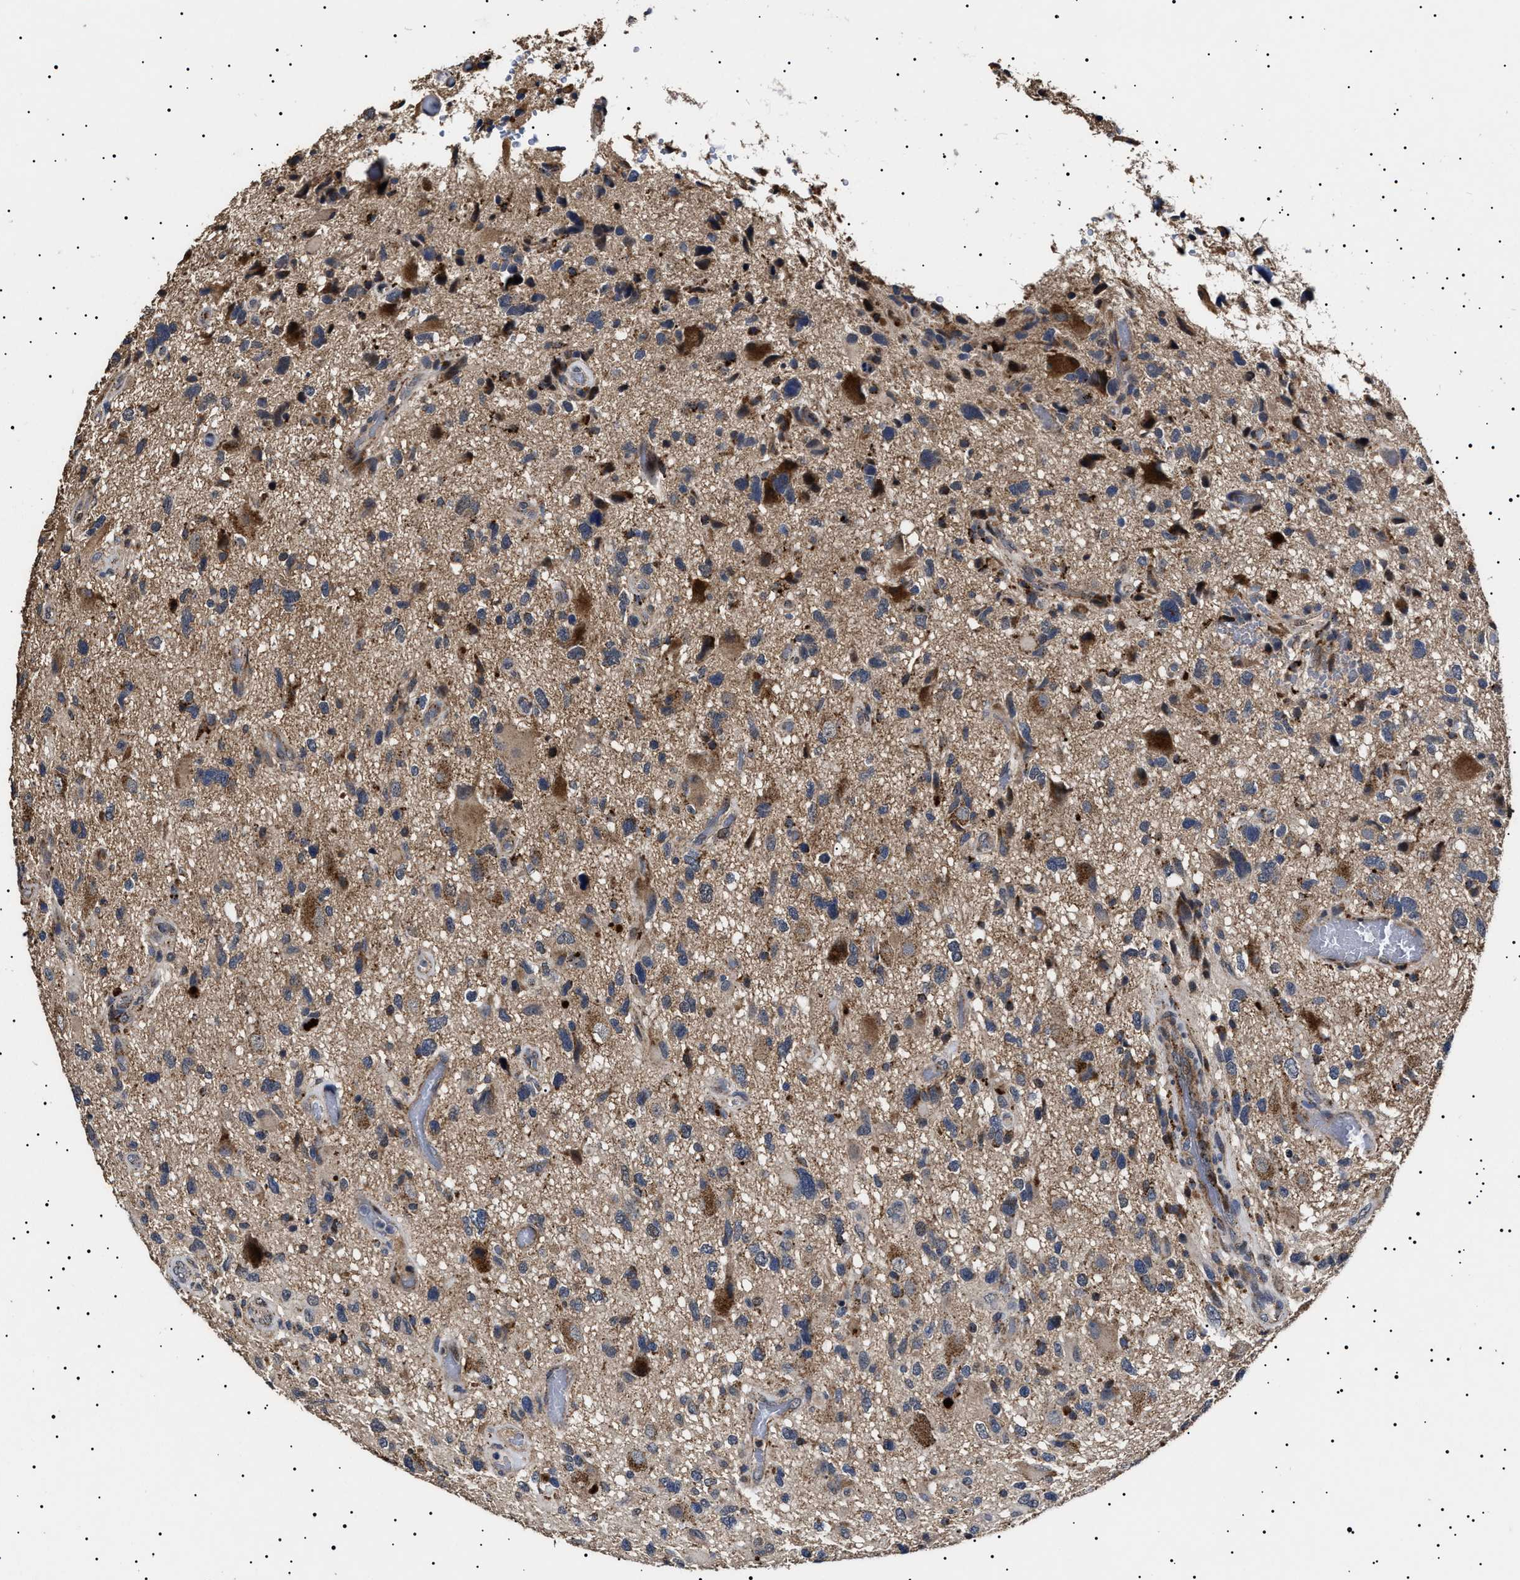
{"staining": {"intensity": "strong", "quantity": "25%-75%", "location": "cytoplasmic/membranous"}, "tissue": "glioma", "cell_type": "Tumor cells", "image_type": "cancer", "snomed": [{"axis": "morphology", "description": "Glioma, malignant, High grade"}, {"axis": "topography", "description": "Brain"}], "caption": "This histopathology image displays immunohistochemistry staining of human malignant high-grade glioma, with high strong cytoplasmic/membranous expression in about 25%-75% of tumor cells.", "gene": "RAB34", "patient": {"sex": "male", "age": 33}}